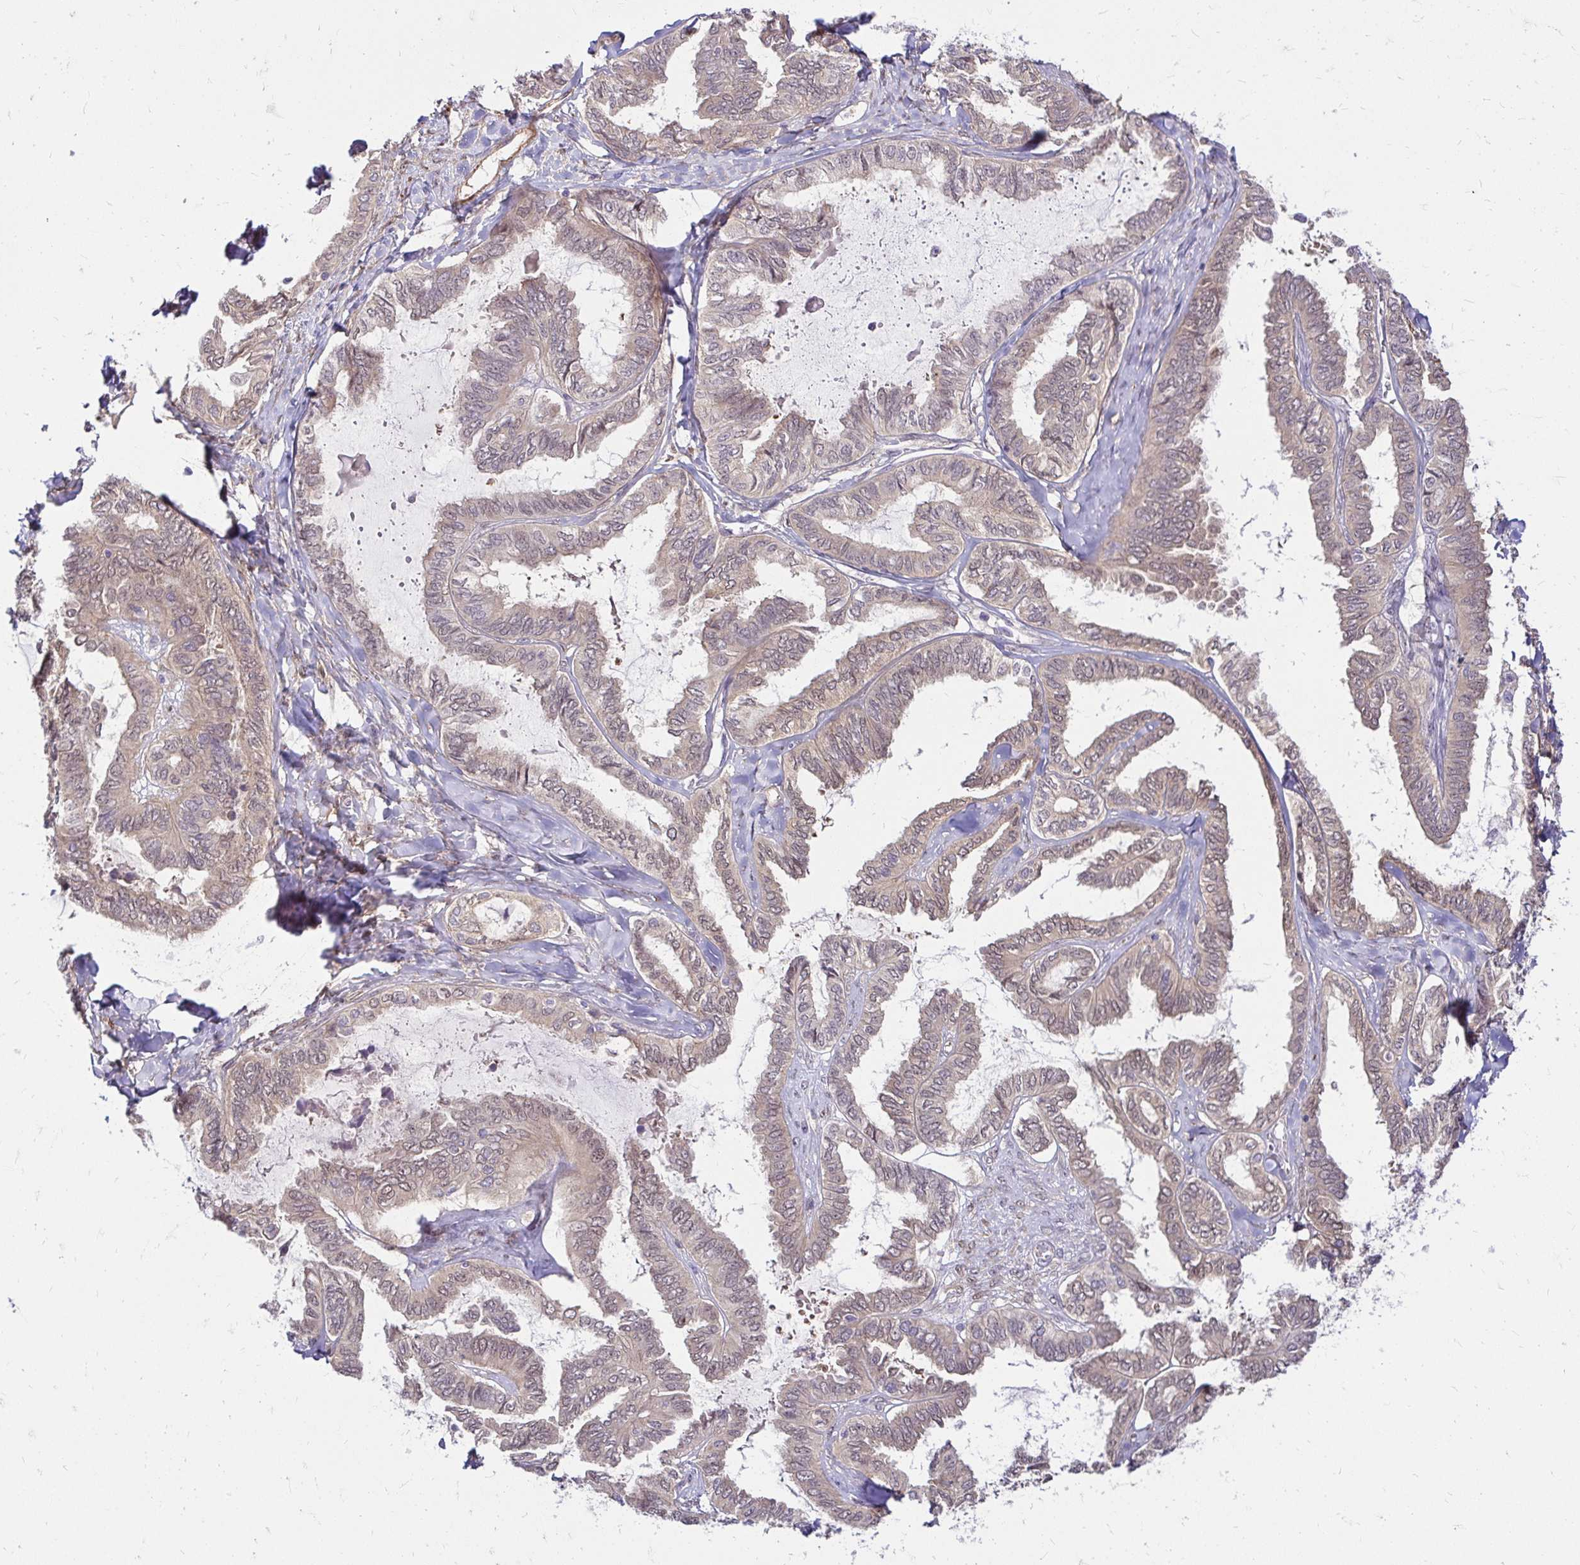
{"staining": {"intensity": "weak", "quantity": "25%-75%", "location": "cytoplasmic/membranous,nuclear"}, "tissue": "ovarian cancer", "cell_type": "Tumor cells", "image_type": "cancer", "snomed": [{"axis": "morphology", "description": "Carcinoma, endometroid"}, {"axis": "topography", "description": "Ovary"}], "caption": "High-magnification brightfield microscopy of endometroid carcinoma (ovarian) stained with DAB (brown) and counterstained with hematoxylin (blue). tumor cells exhibit weak cytoplasmic/membranous and nuclear expression is seen in approximately25%-75% of cells.", "gene": "YAP1", "patient": {"sex": "female", "age": 70}}